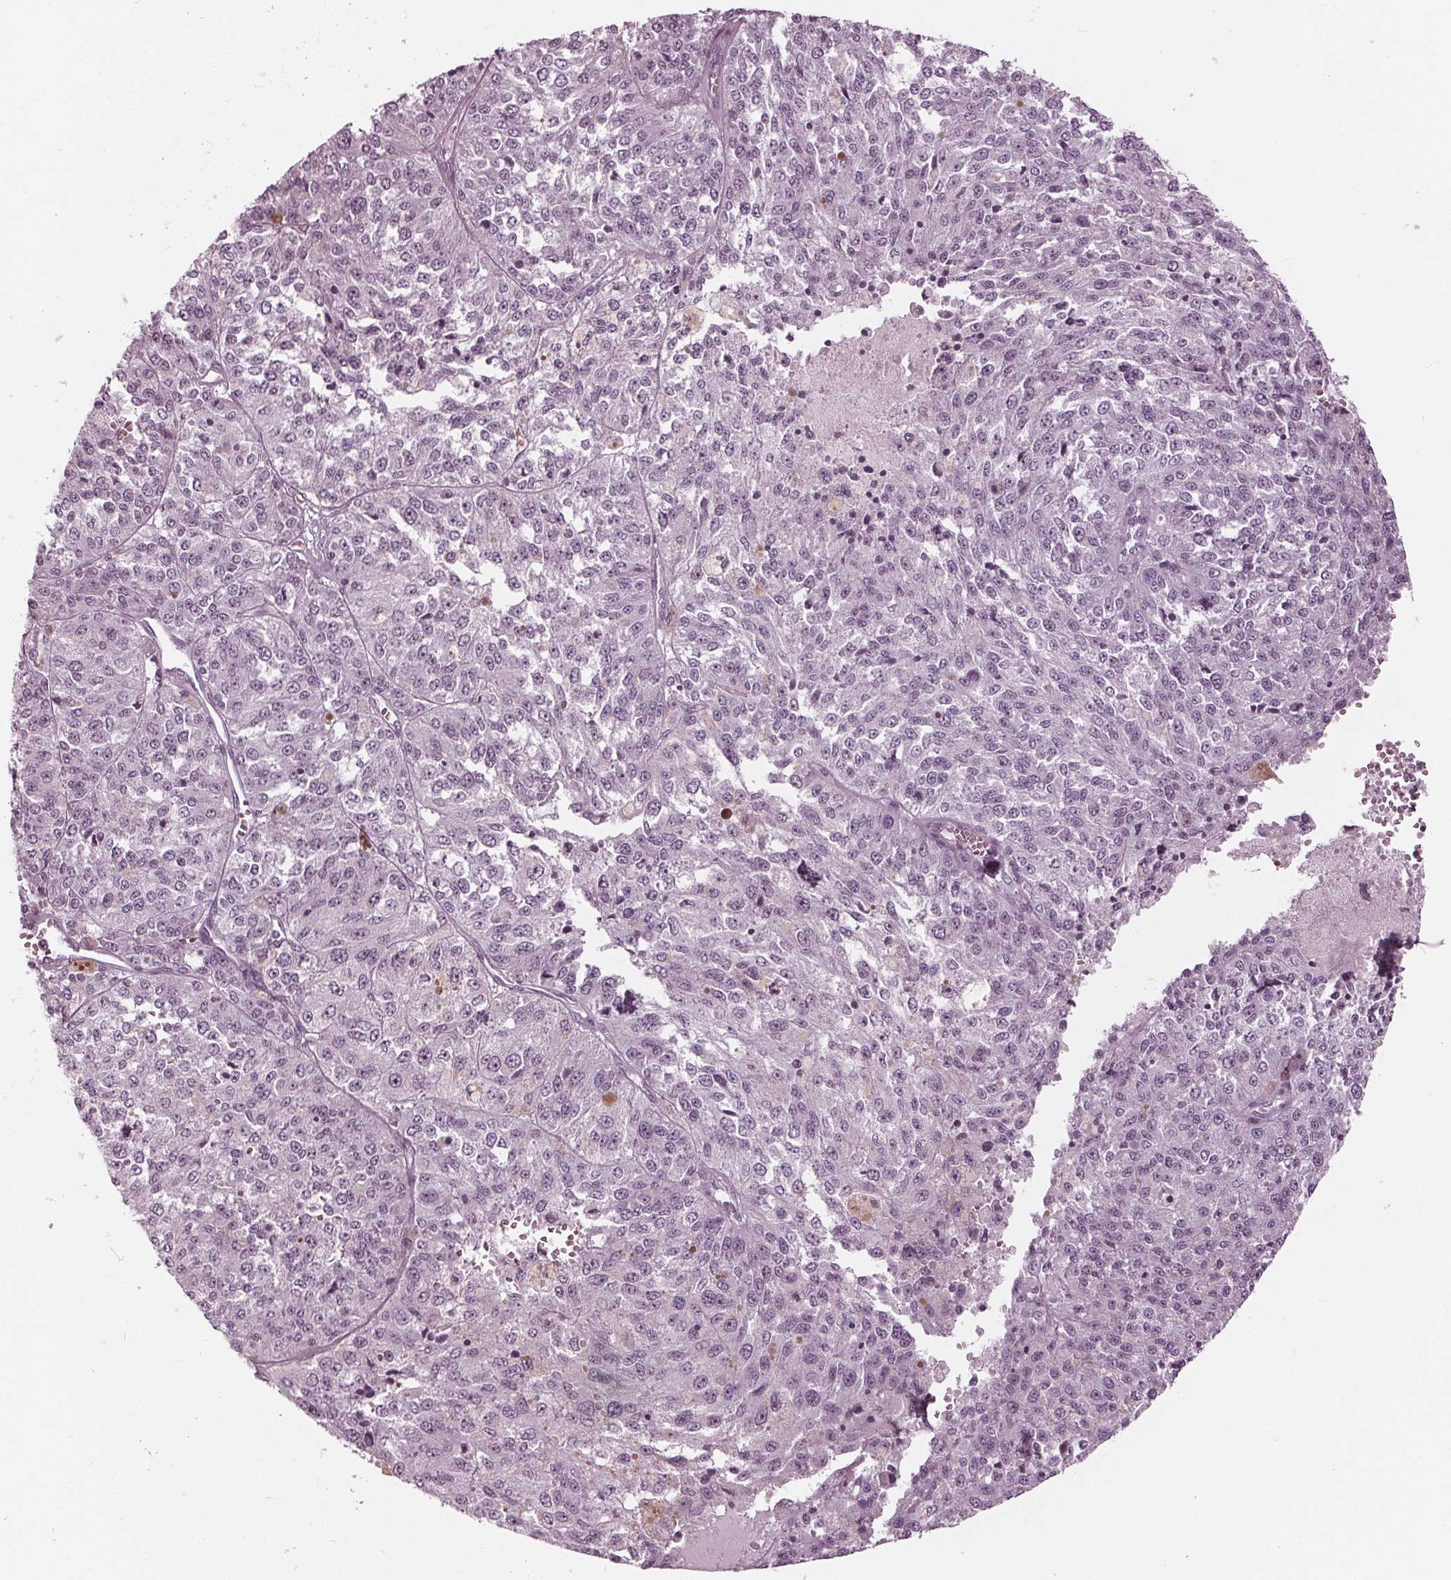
{"staining": {"intensity": "negative", "quantity": "none", "location": "none"}, "tissue": "melanoma", "cell_type": "Tumor cells", "image_type": "cancer", "snomed": [{"axis": "morphology", "description": "Malignant melanoma, Metastatic site"}, {"axis": "topography", "description": "Lymph node"}], "caption": "Immunohistochemical staining of human melanoma demonstrates no significant expression in tumor cells.", "gene": "KRT28", "patient": {"sex": "female", "age": 64}}